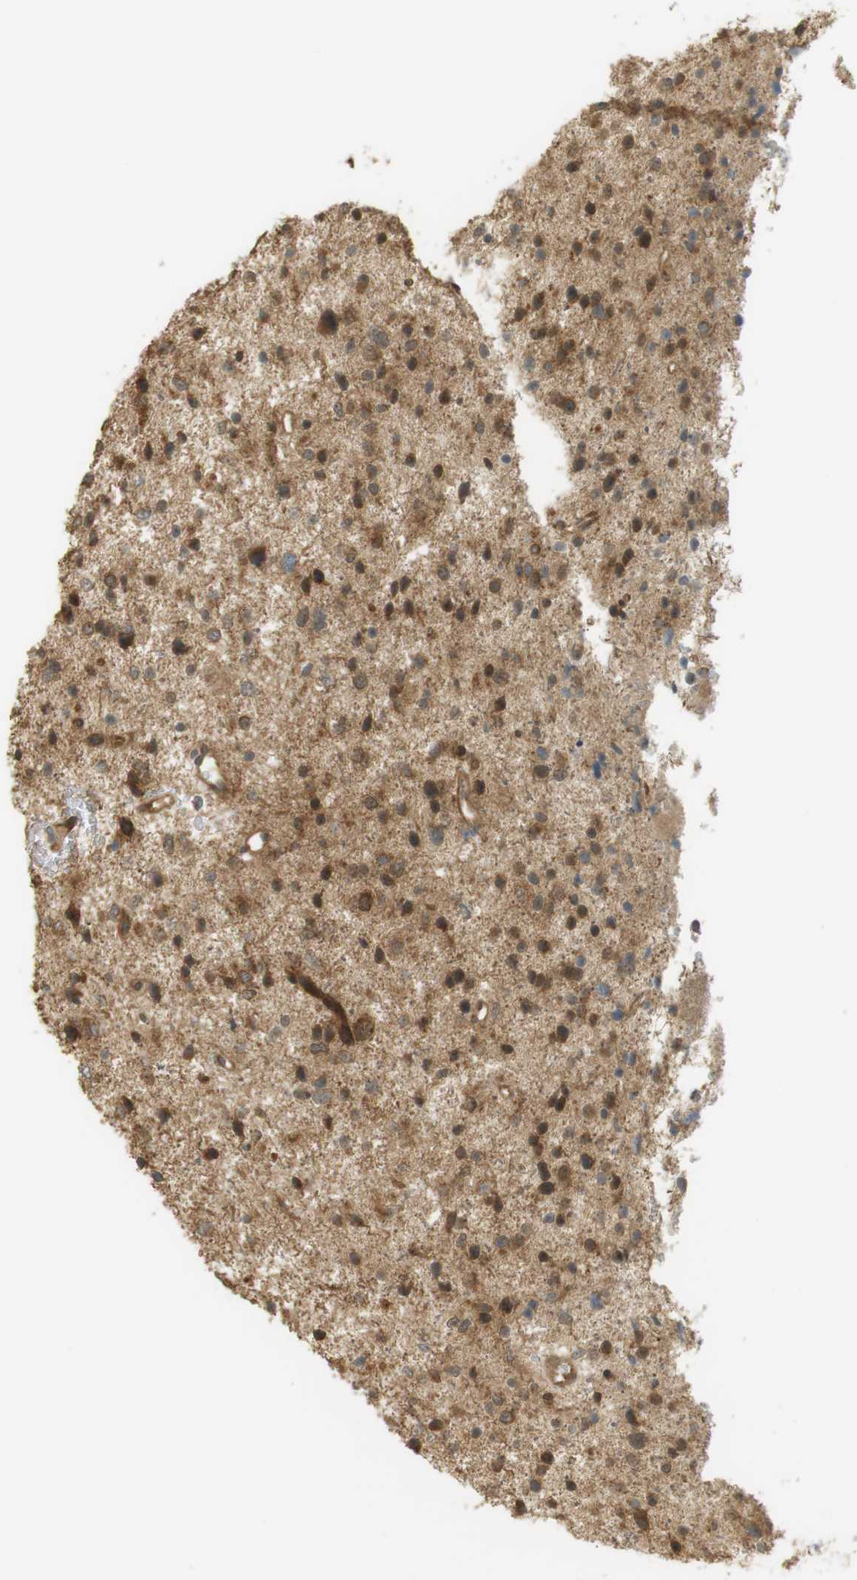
{"staining": {"intensity": "strong", "quantity": "25%-75%", "location": "cytoplasmic/membranous,nuclear"}, "tissue": "glioma", "cell_type": "Tumor cells", "image_type": "cancer", "snomed": [{"axis": "morphology", "description": "Glioma, malignant, Low grade"}, {"axis": "topography", "description": "Brain"}], "caption": "Tumor cells demonstrate strong cytoplasmic/membranous and nuclear expression in approximately 25%-75% of cells in malignant glioma (low-grade). (DAB IHC, brown staining for protein, blue staining for nuclei).", "gene": "PA2G4", "patient": {"sex": "female", "age": 37}}